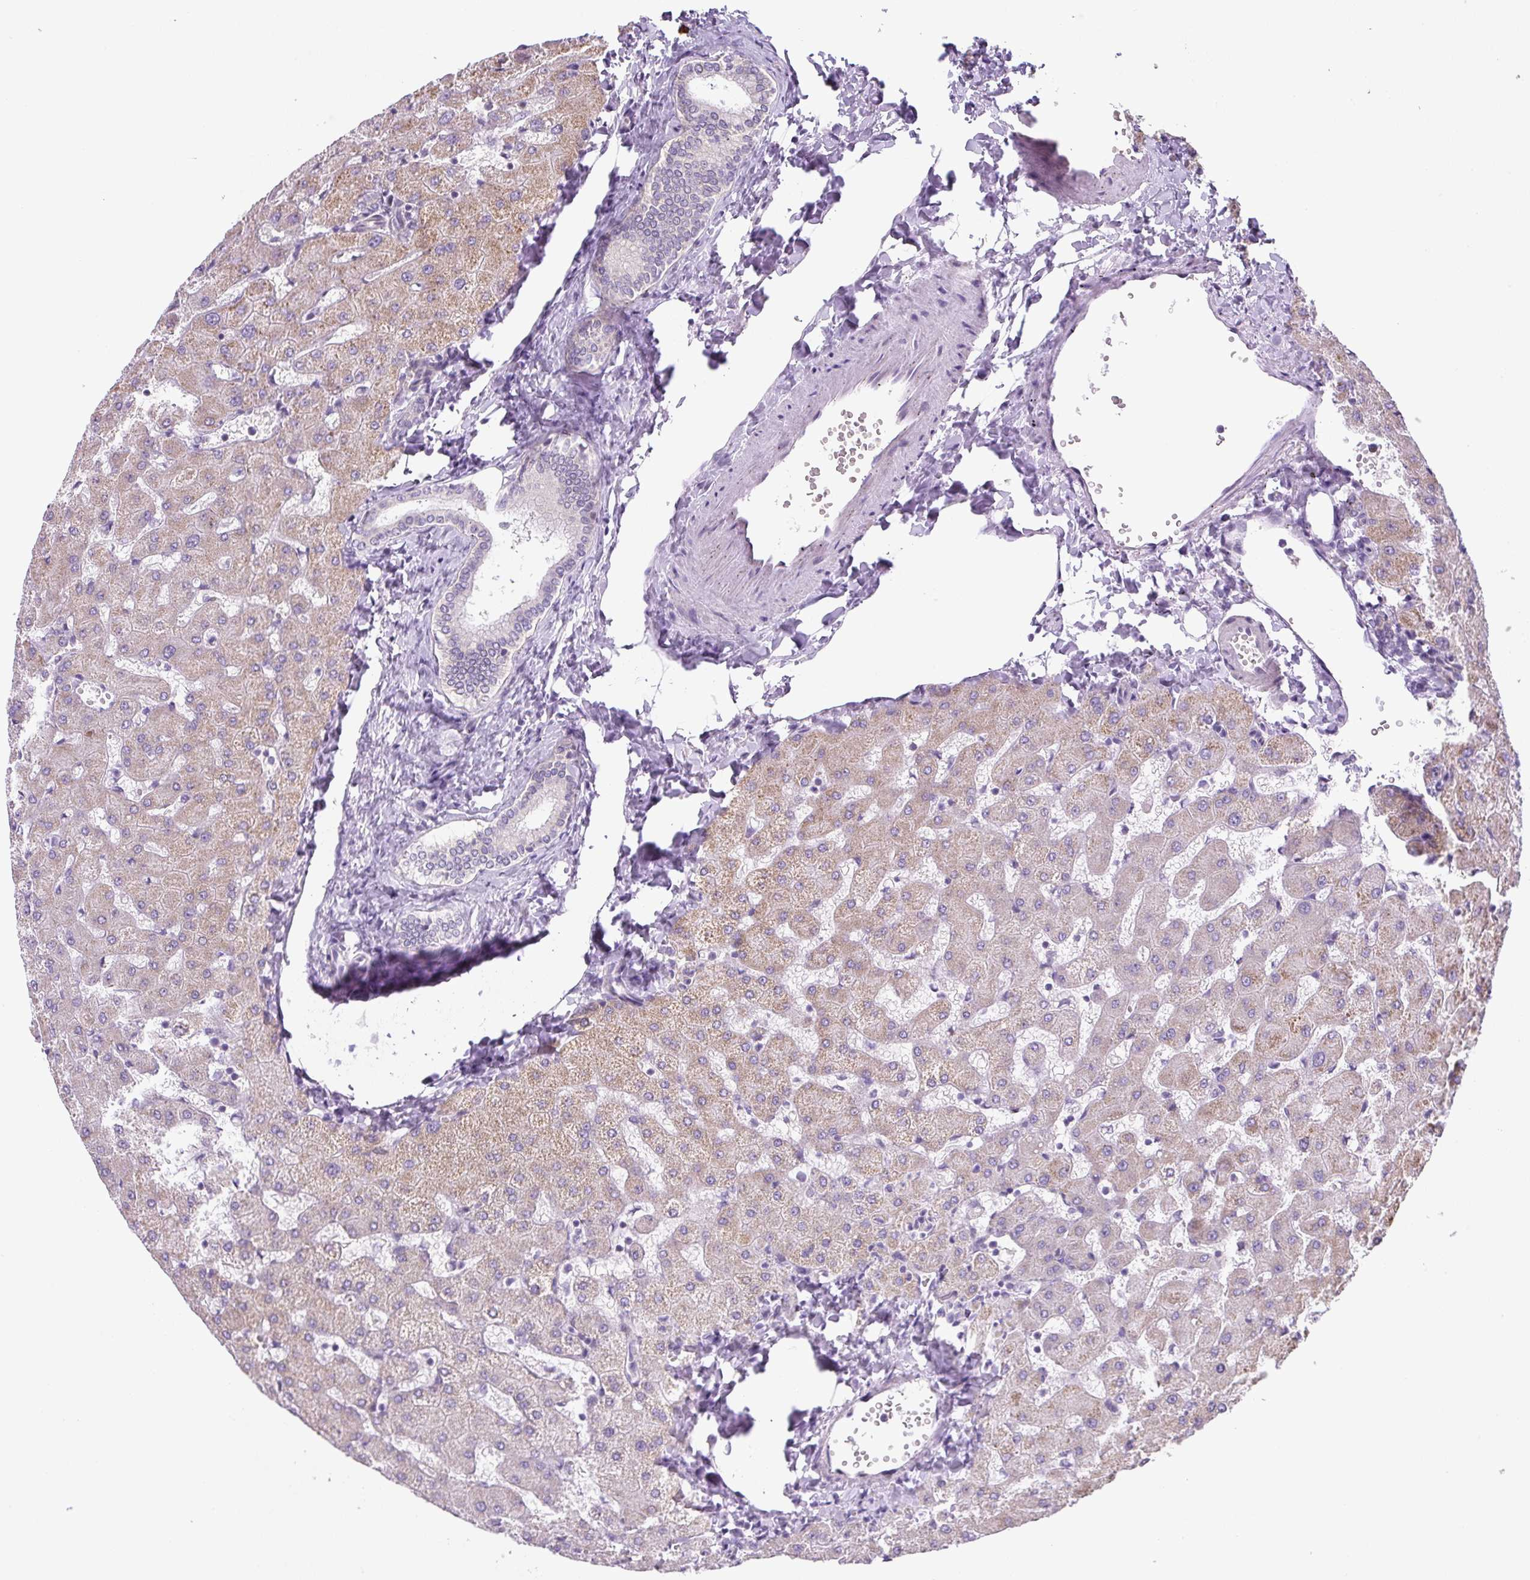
{"staining": {"intensity": "negative", "quantity": "none", "location": "none"}, "tissue": "liver", "cell_type": "Cholangiocytes", "image_type": "normal", "snomed": [{"axis": "morphology", "description": "Normal tissue, NOS"}, {"axis": "topography", "description": "Liver"}], "caption": "There is no significant expression in cholangiocytes of liver. (DAB (3,3'-diaminobenzidine) immunohistochemistry, high magnification).", "gene": "ADAMTS19", "patient": {"sex": "female", "age": 63}}